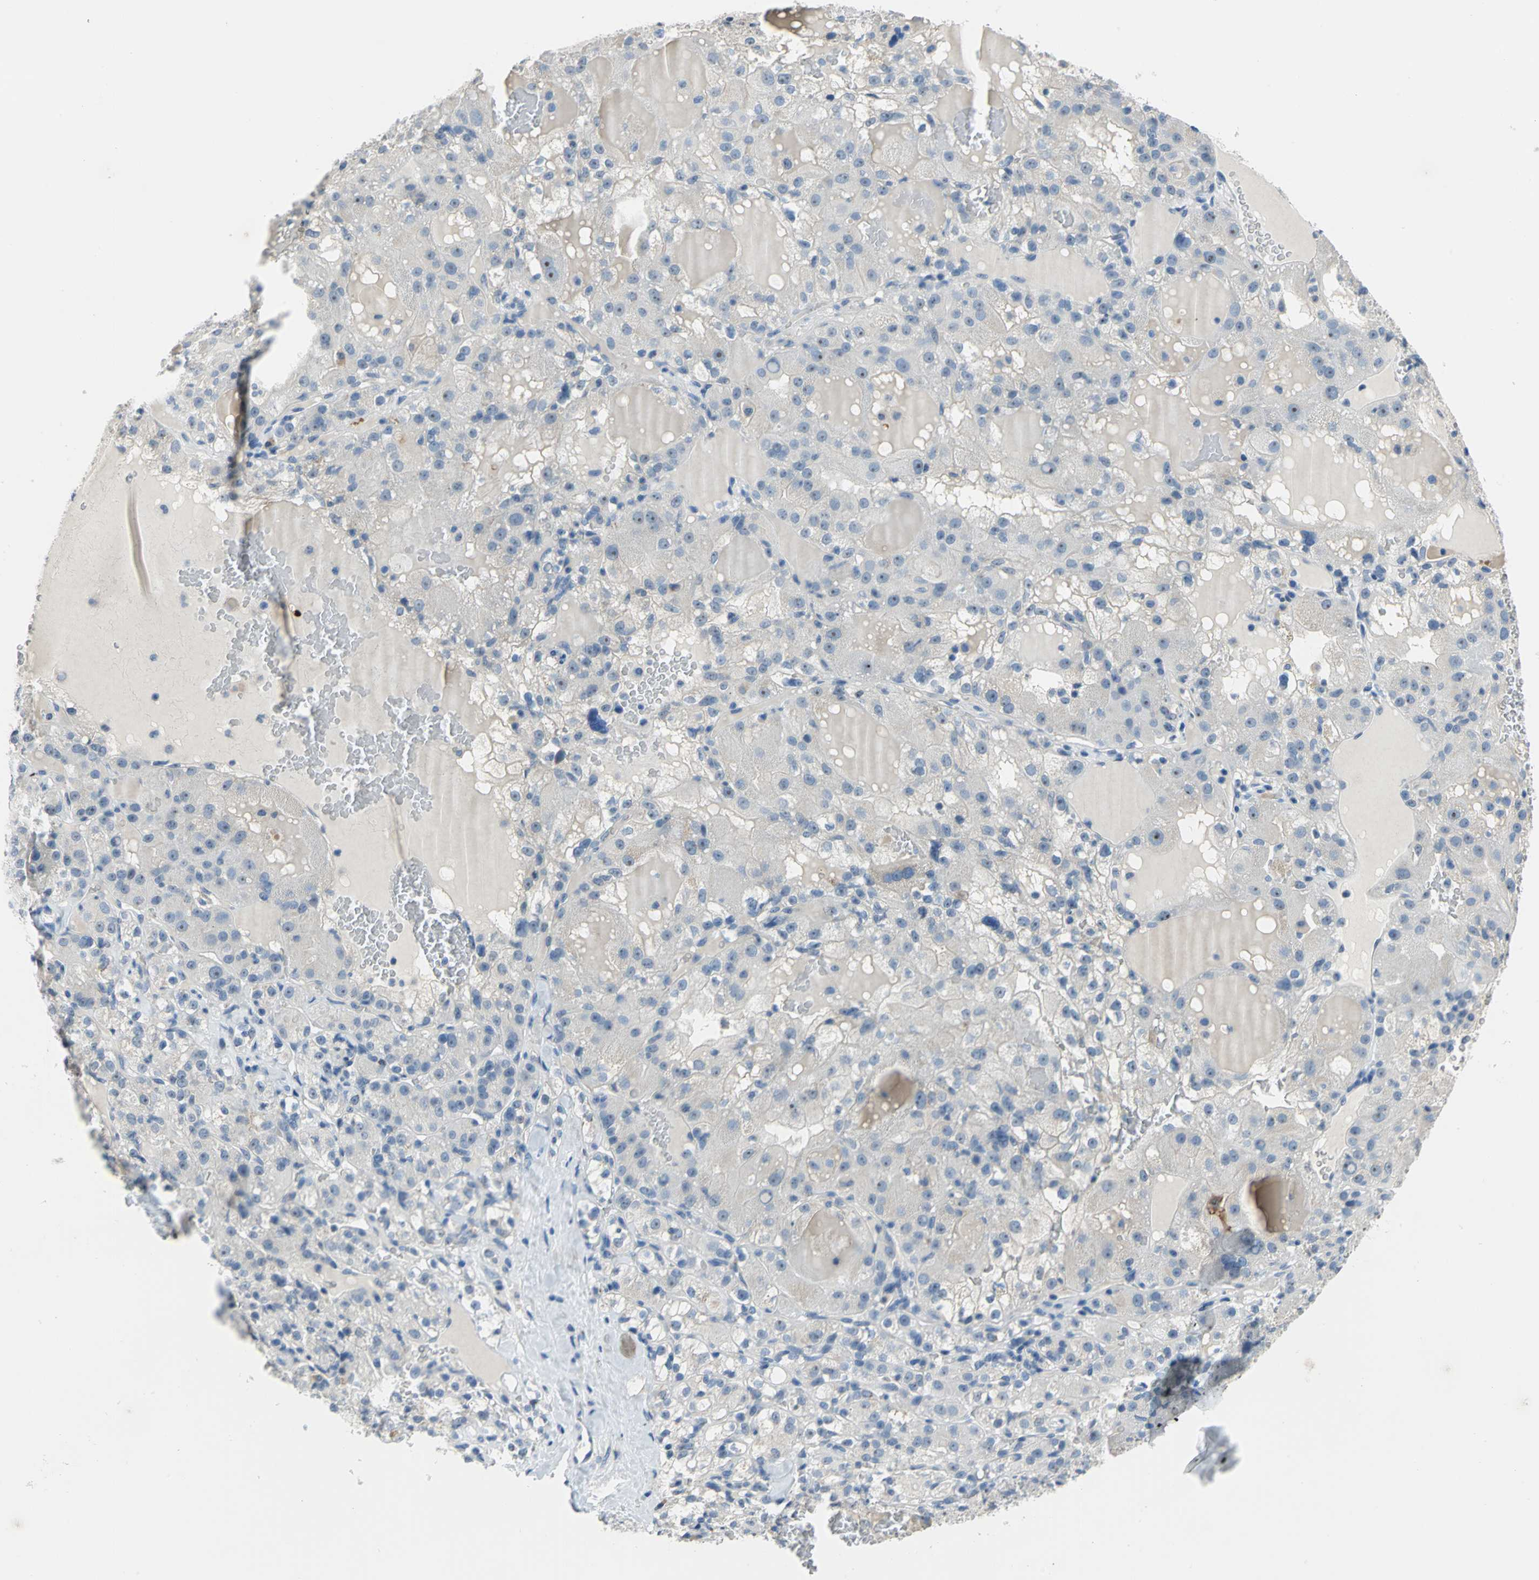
{"staining": {"intensity": "negative", "quantity": "none", "location": "none"}, "tissue": "renal cancer", "cell_type": "Tumor cells", "image_type": "cancer", "snomed": [{"axis": "morphology", "description": "Normal tissue, NOS"}, {"axis": "morphology", "description": "Adenocarcinoma, NOS"}, {"axis": "topography", "description": "Kidney"}], "caption": "DAB (3,3'-diaminobenzidine) immunohistochemical staining of human renal adenocarcinoma demonstrates no significant expression in tumor cells.", "gene": "MUC4", "patient": {"sex": "male", "age": 61}}